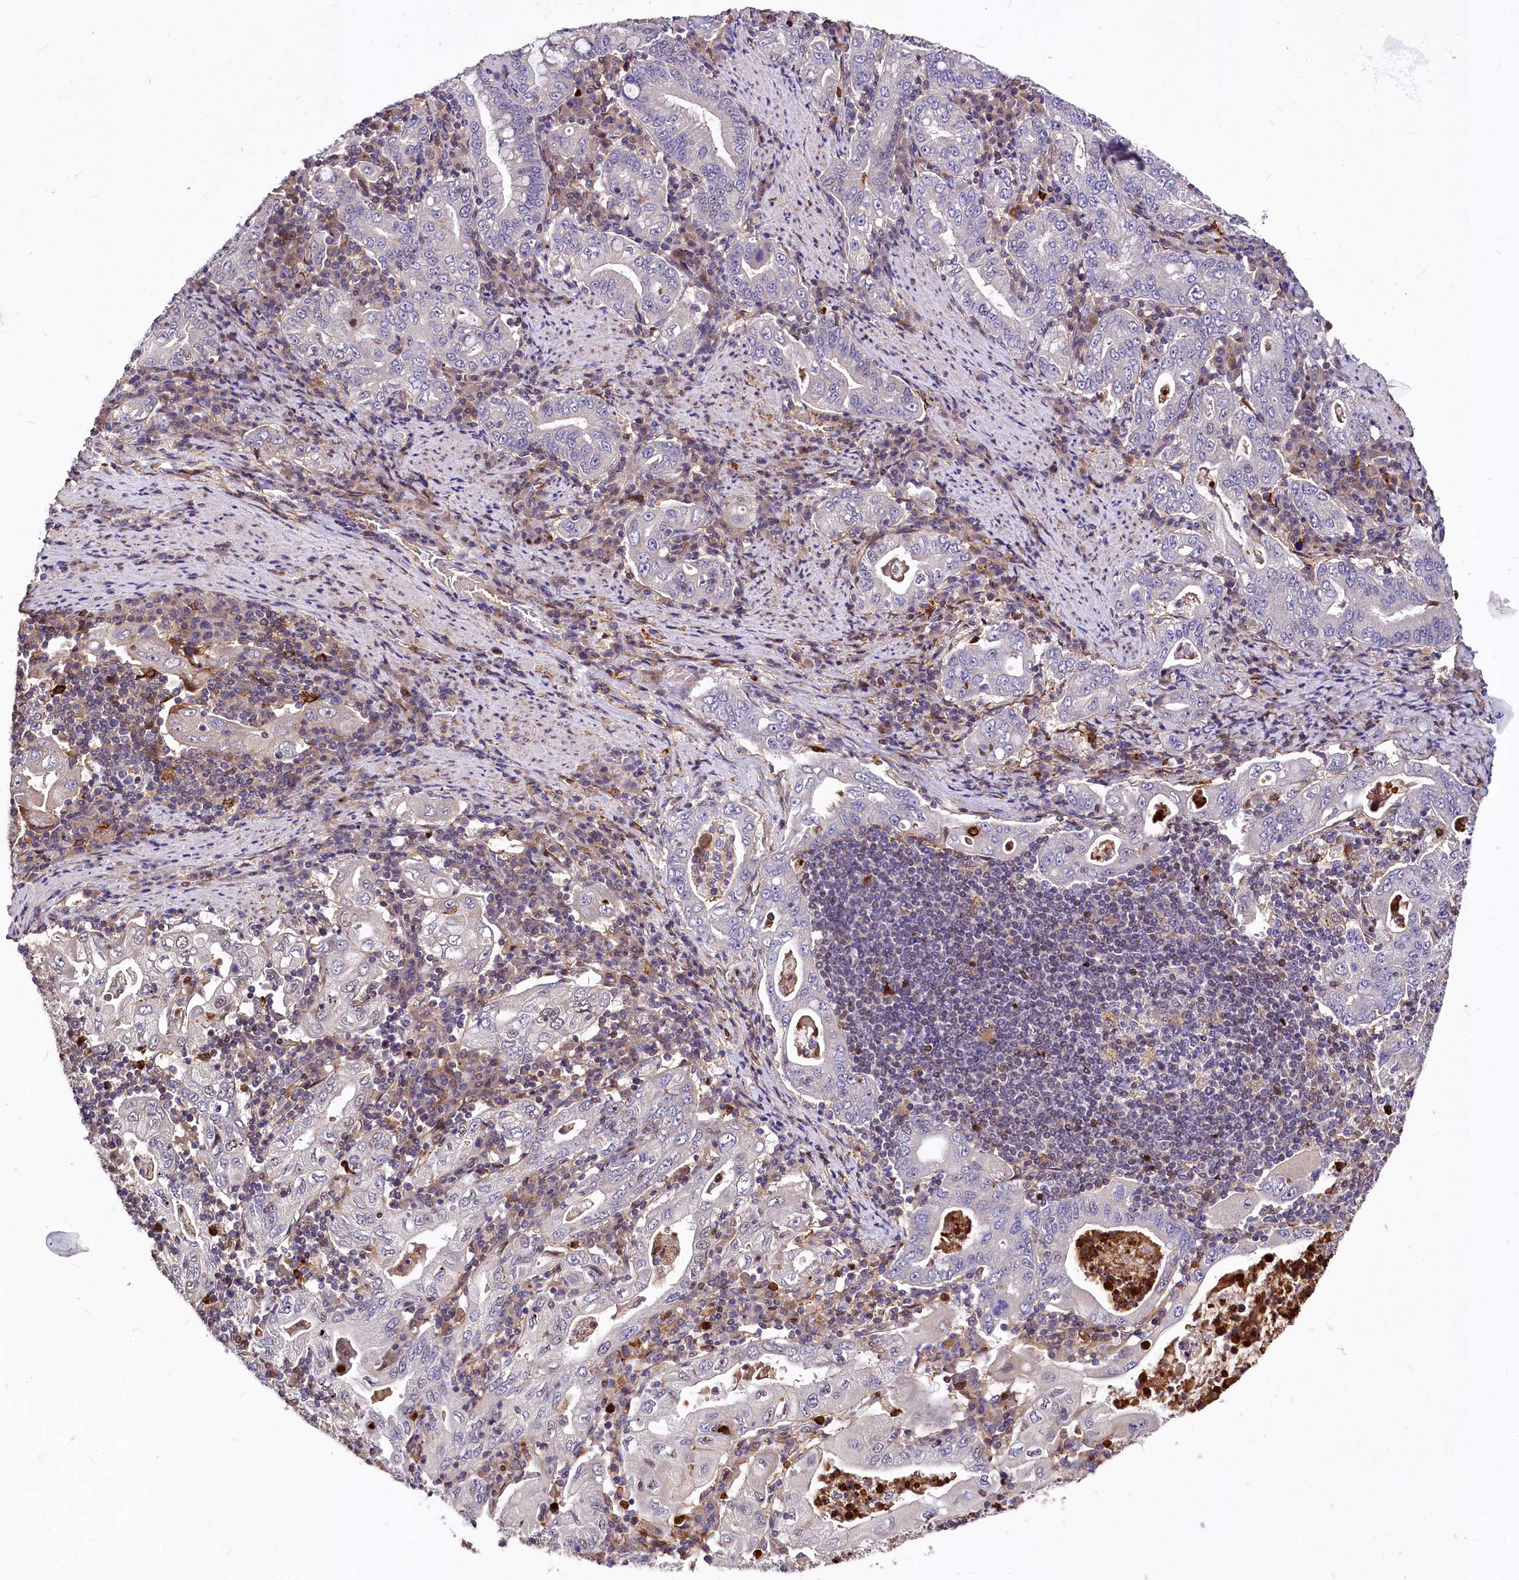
{"staining": {"intensity": "negative", "quantity": "none", "location": "none"}, "tissue": "stomach cancer", "cell_type": "Tumor cells", "image_type": "cancer", "snomed": [{"axis": "morphology", "description": "Normal tissue, NOS"}, {"axis": "morphology", "description": "Adenocarcinoma, NOS"}, {"axis": "topography", "description": "Esophagus"}, {"axis": "topography", "description": "Stomach, upper"}, {"axis": "topography", "description": "Peripheral nerve tissue"}], "caption": "Immunohistochemistry micrograph of neoplastic tissue: stomach cancer stained with DAB exhibits no significant protein expression in tumor cells. (Immunohistochemistry (ihc), brightfield microscopy, high magnification).", "gene": "ATG101", "patient": {"sex": "male", "age": 62}}